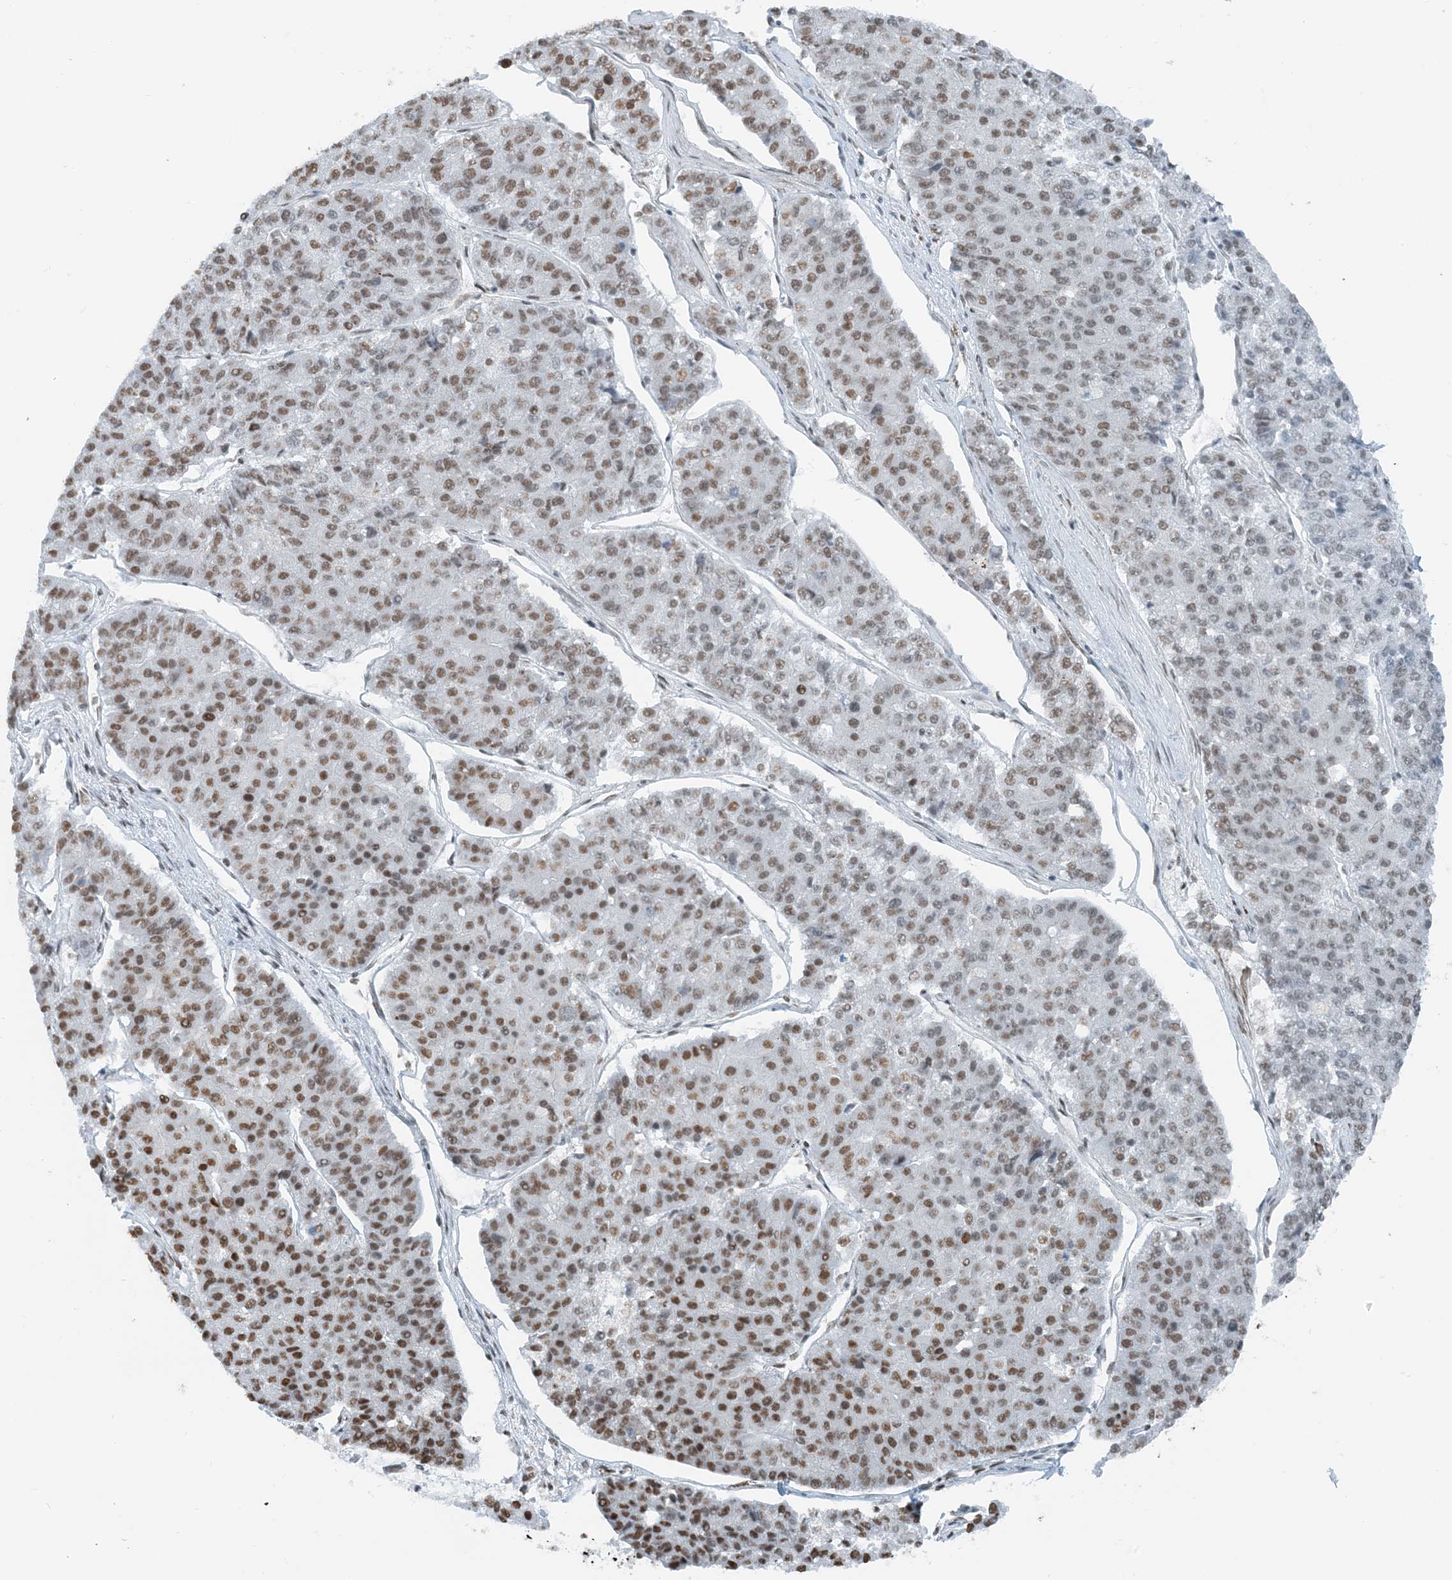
{"staining": {"intensity": "moderate", "quantity": "25%-75%", "location": "nuclear"}, "tissue": "pancreatic cancer", "cell_type": "Tumor cells", "image_type": "cancer", "snomed": [{"axis": "morphology", "description": "Adenocarcinoma, NOS"}, {"axis": "topography", "description": "Pancreas"}], "caption": "Tumor cells exhibit medium levels of moderate nuclear expression in about 25%-75% of cells in human pancreatic cancer.", "gene": "ZNF500", "patient": {"sex": "male", "age": 50}}